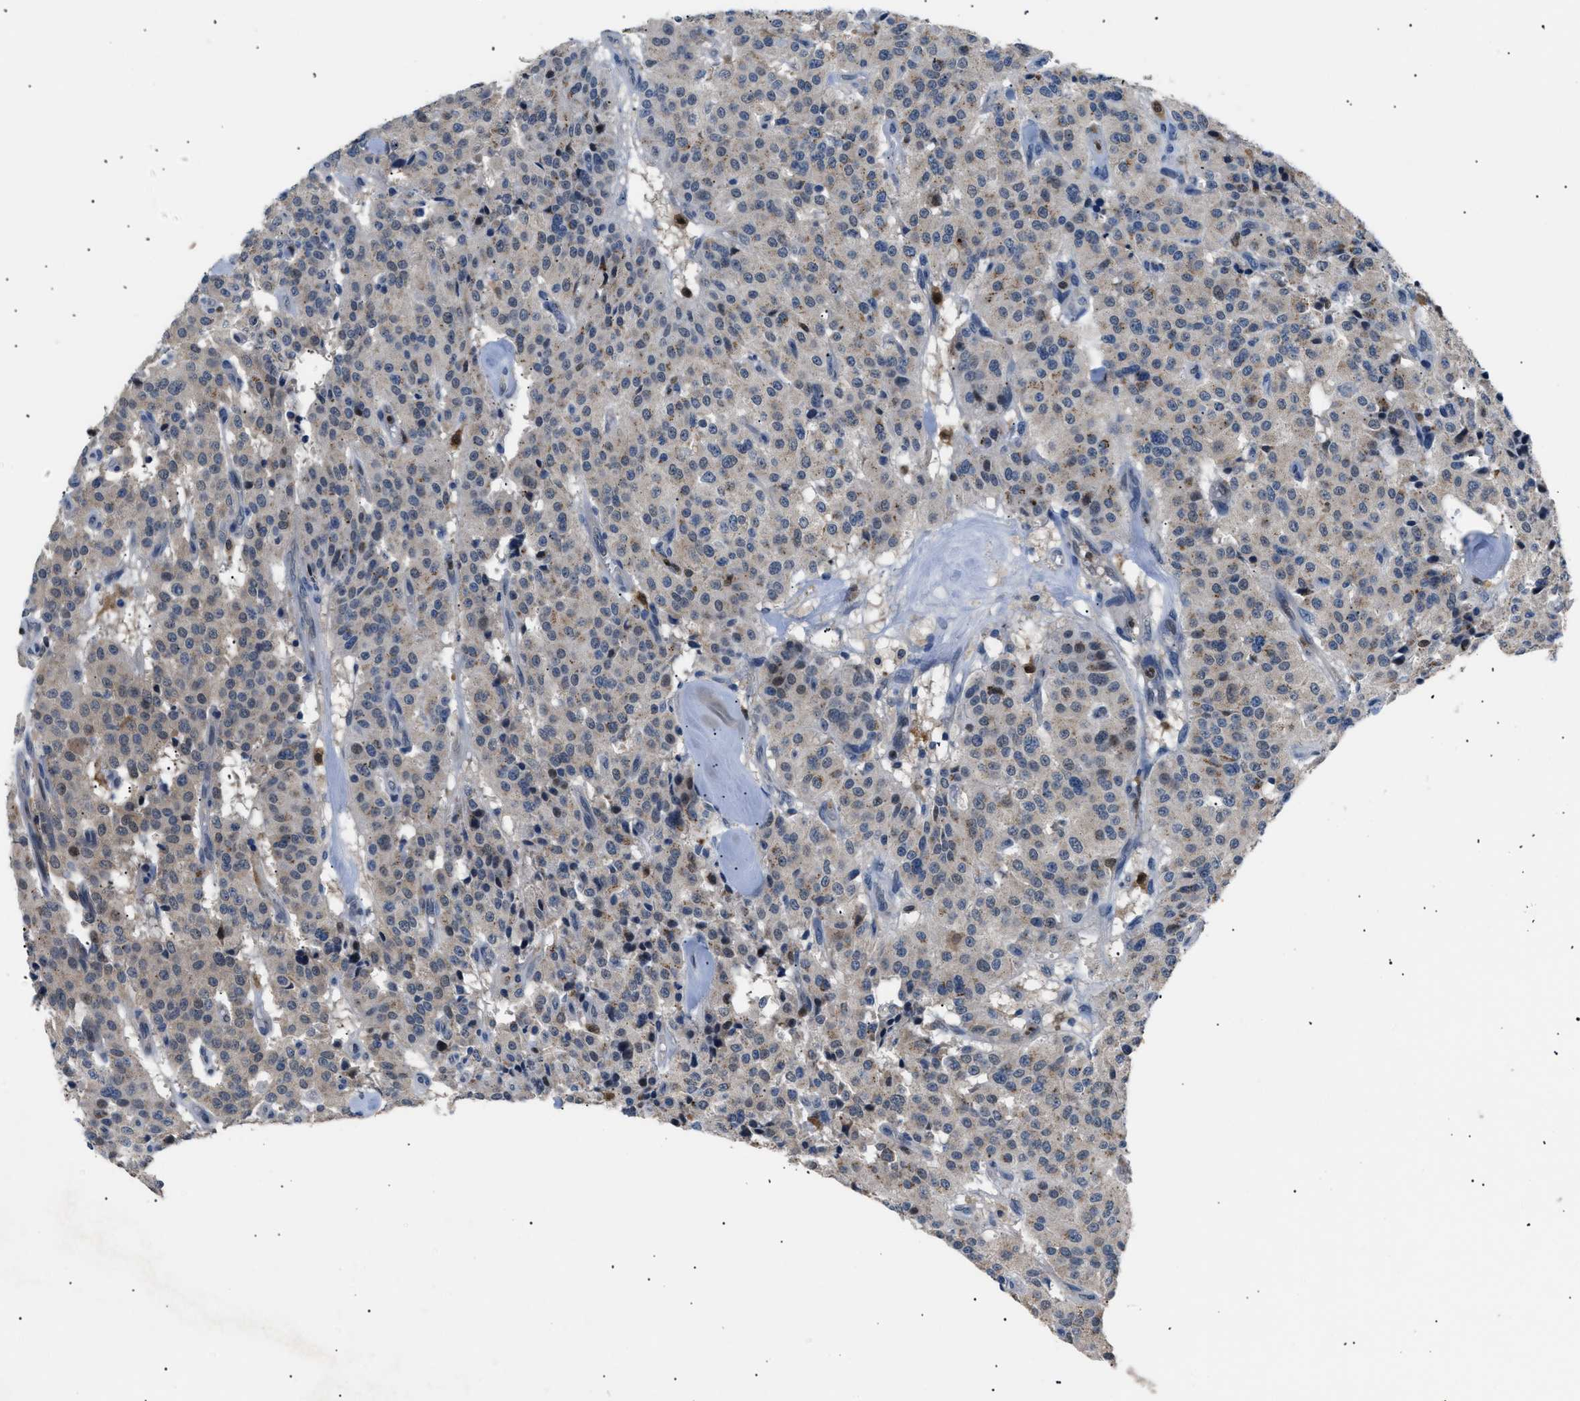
{"staining": {"intensity": "moderate", "quantity": "<25%", "location": "nuclear"}, "tissue": "carcinoid", "cell_type": "Tumor cells", "image_type": "cancer", "snomed": [{"axis": "morphology", "description": "Carcinoid, malignant, NOS"}, {"axis": "topography", "description": "Lung"}], "caption": "Moderate nuclear positivity is seen in approximately <25% of tumor cells in malignant carcinoid. The staining was performed using DAB (3,3'-diaminobenzidine) to visualize the protein expression in brown, while the nuclei were stained in blue with hematoxylin (Magnification: 20x).", "gene": "AKR1A1", "patient": {"sex": "male", "age": 30}}